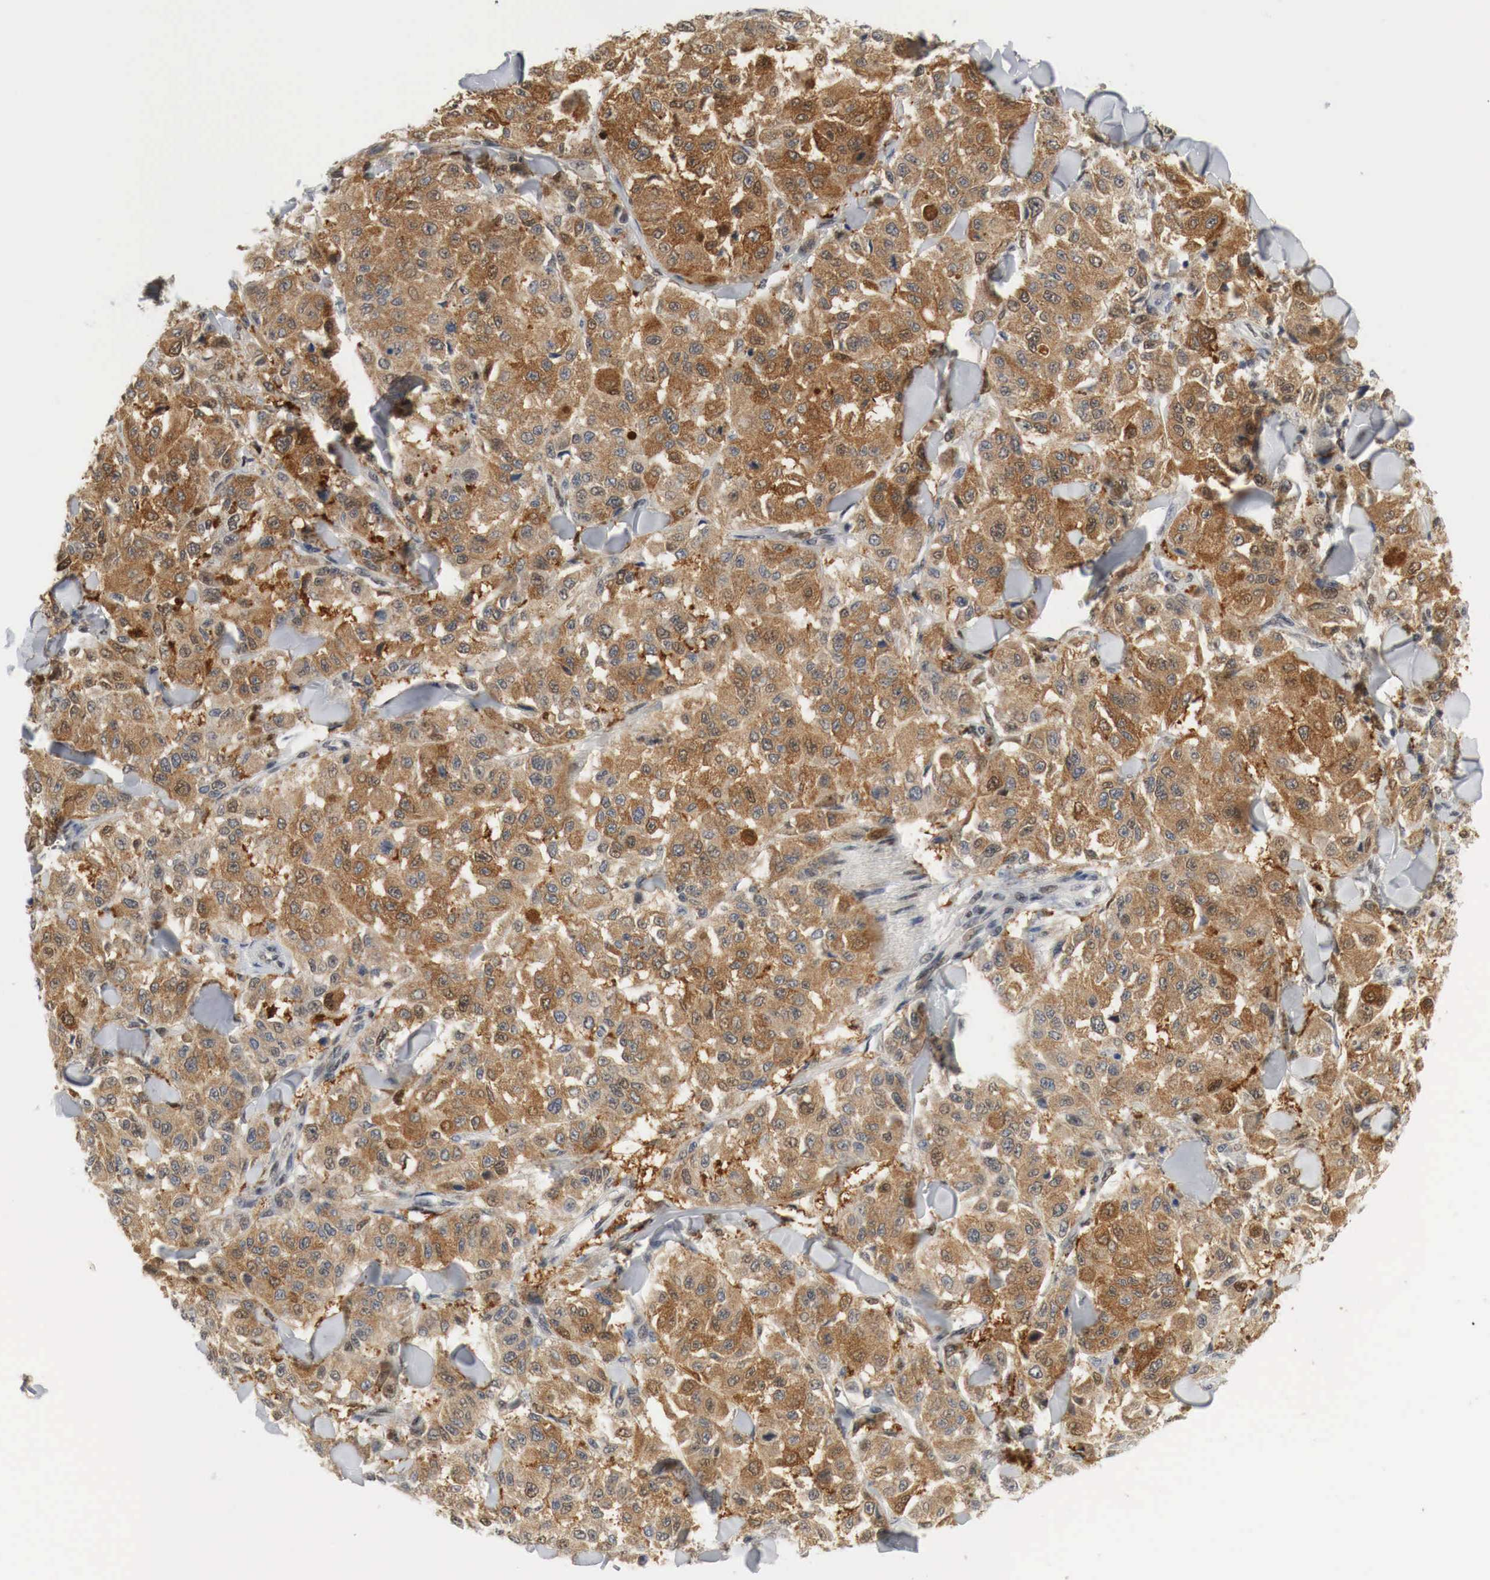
{"staining": {"intensity": "moderate", "quantity": ">75%", "location": "cytoplasmic/membranous,nuclear"}, "tissue": "melanoma", "cell_type": "Tumor cells", "image_type": "cancer", "snomed": [{"axis": "morphology", "description": "Malignant melanoma, NOS"}, {"axis": "topography", "description": "Skin"}], "caption": "DAB immunohistochemical staining of malignant melanoma demonstrates moderate cytoplasmic/membranous and nuclear protein expression in approximately >75% of tumor cells.", "gene": "MYC", "patient": {"sex": "female", "age": 64}}